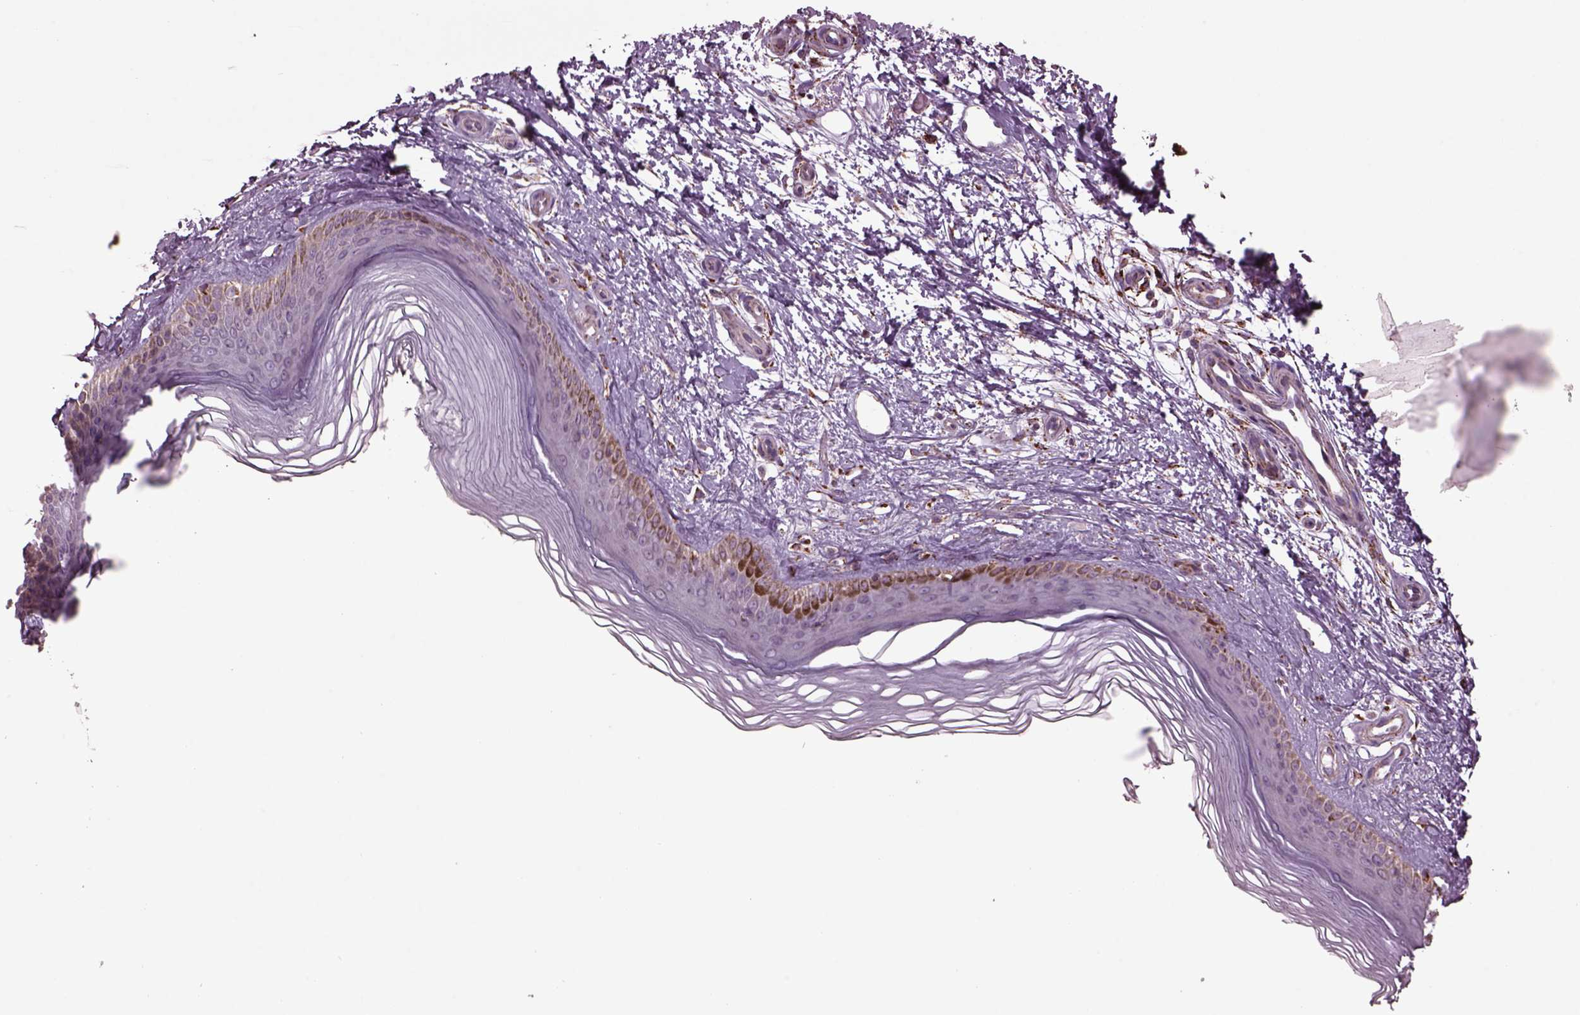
{"staining": {"intensity": "moderate", "quantity": ">75%", "location": "cytoplasmic/membranous"}, "tissue": "melanoma", "cell_type": "Tumor cells", "image_type": "cancer", "snomed": [{"axis": "morphology", "description": "Malignant melanoma, NOS"}, {"axis": "topography", "description": "Skin"}], "caption": "Melanoma stained with IHC shows moderate cytoplasmic/membranous positivity in about >75% of tumor cells. Immunohistochemistry stains the protein of interest in brown and the nuclei are stained blue.", "gene": "TMEM254", "patient": {"sex": "female", "age": 90}}